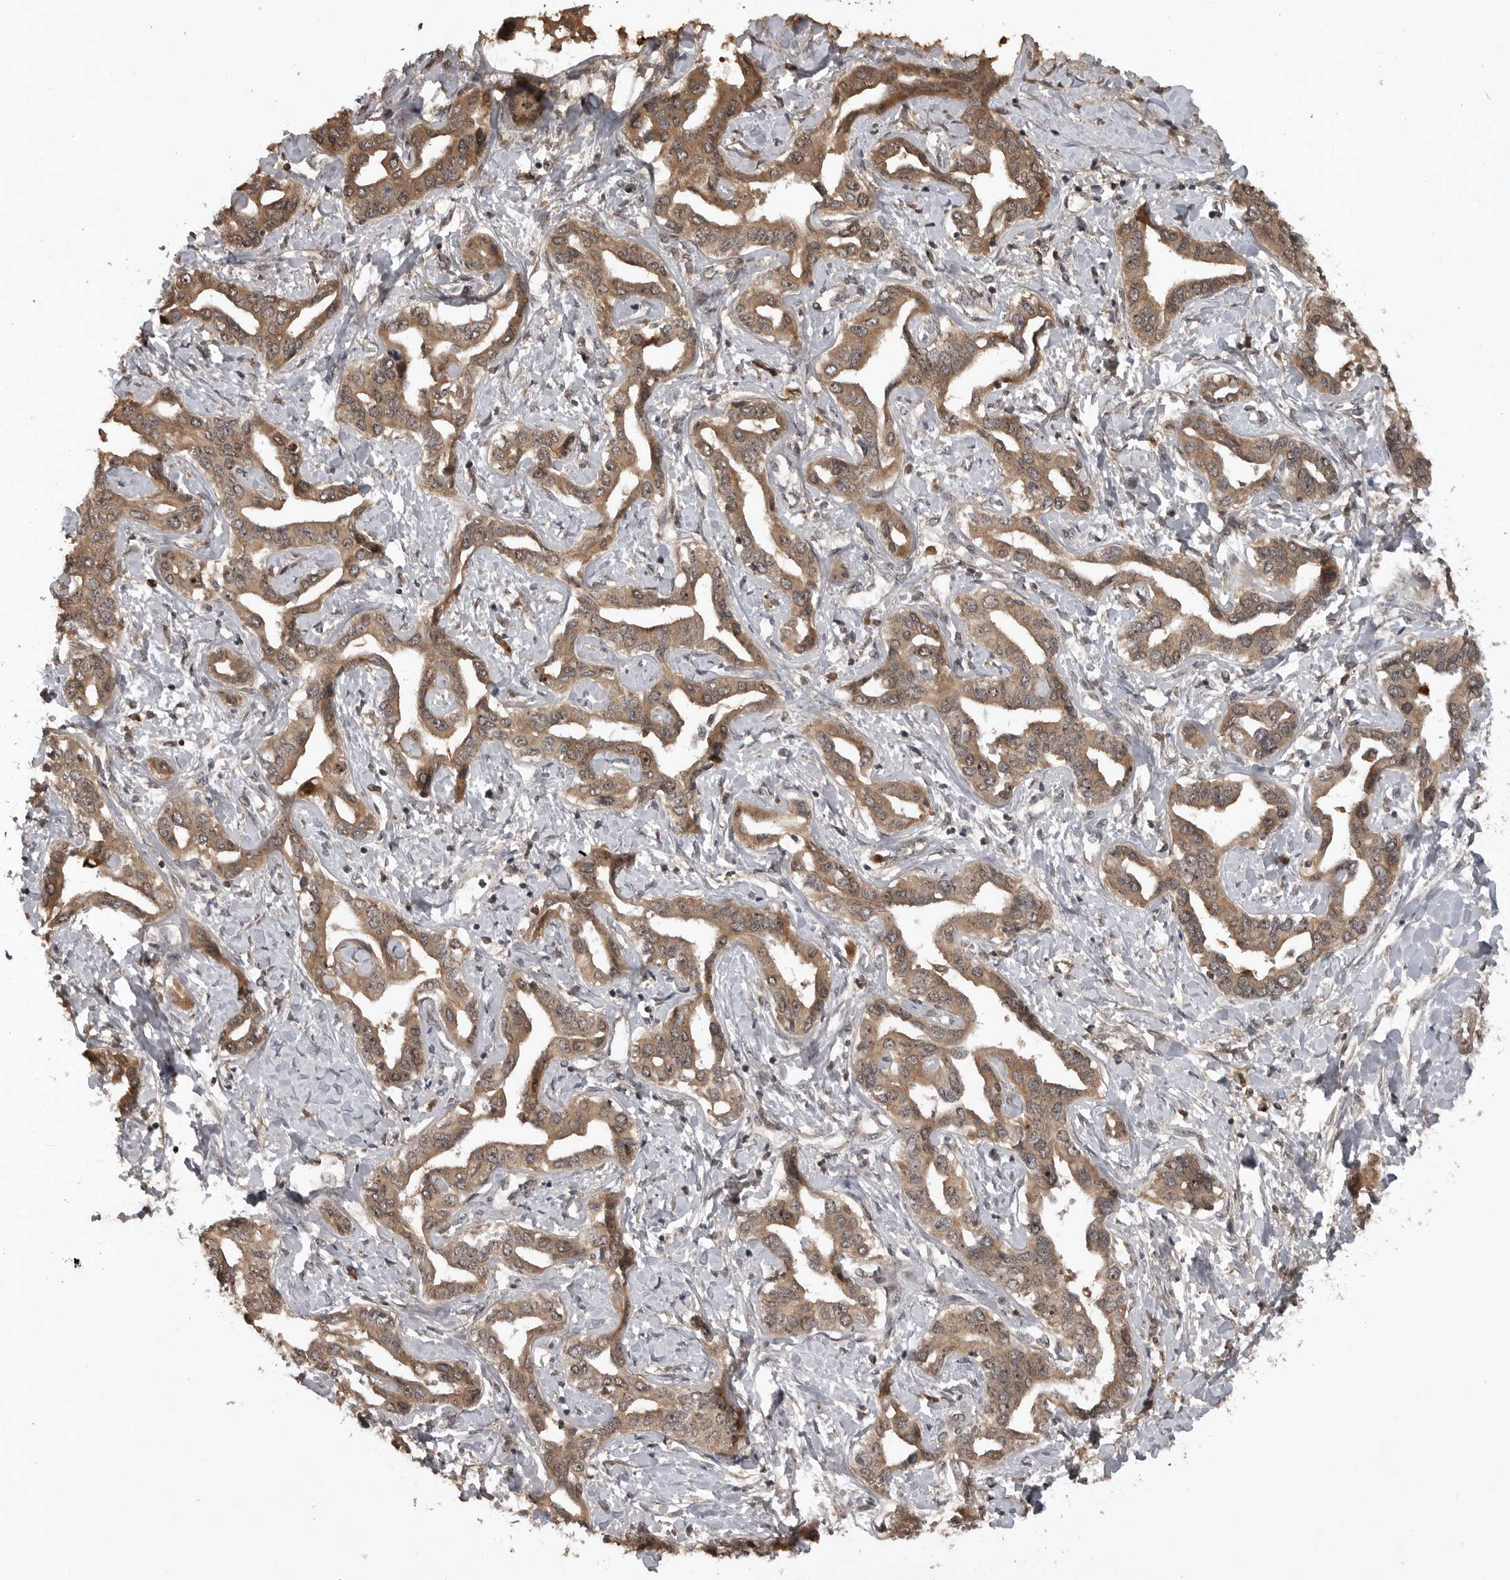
{"staining": {"intensity": "moderate", "quantity": ">75%", "location": "cytoplasmic/membranous"}, "tissue": "liver cancer", "cell_type": "Tumor cells", "image_type": "cancer", "snomed": [{"axis": "morphology", "description": "Cholangiocarcinoma"}, {"axis": "topography", "description": "Liver"}], "caption": "There is medium levels of moderate cytoplasmic/membranous positivity in tumor cells of liver cancer, as demonstrated by immunohistochemical staining (brown color).", "gene": "AKAP7", "patient": {"sex": "male", "age": 59}}